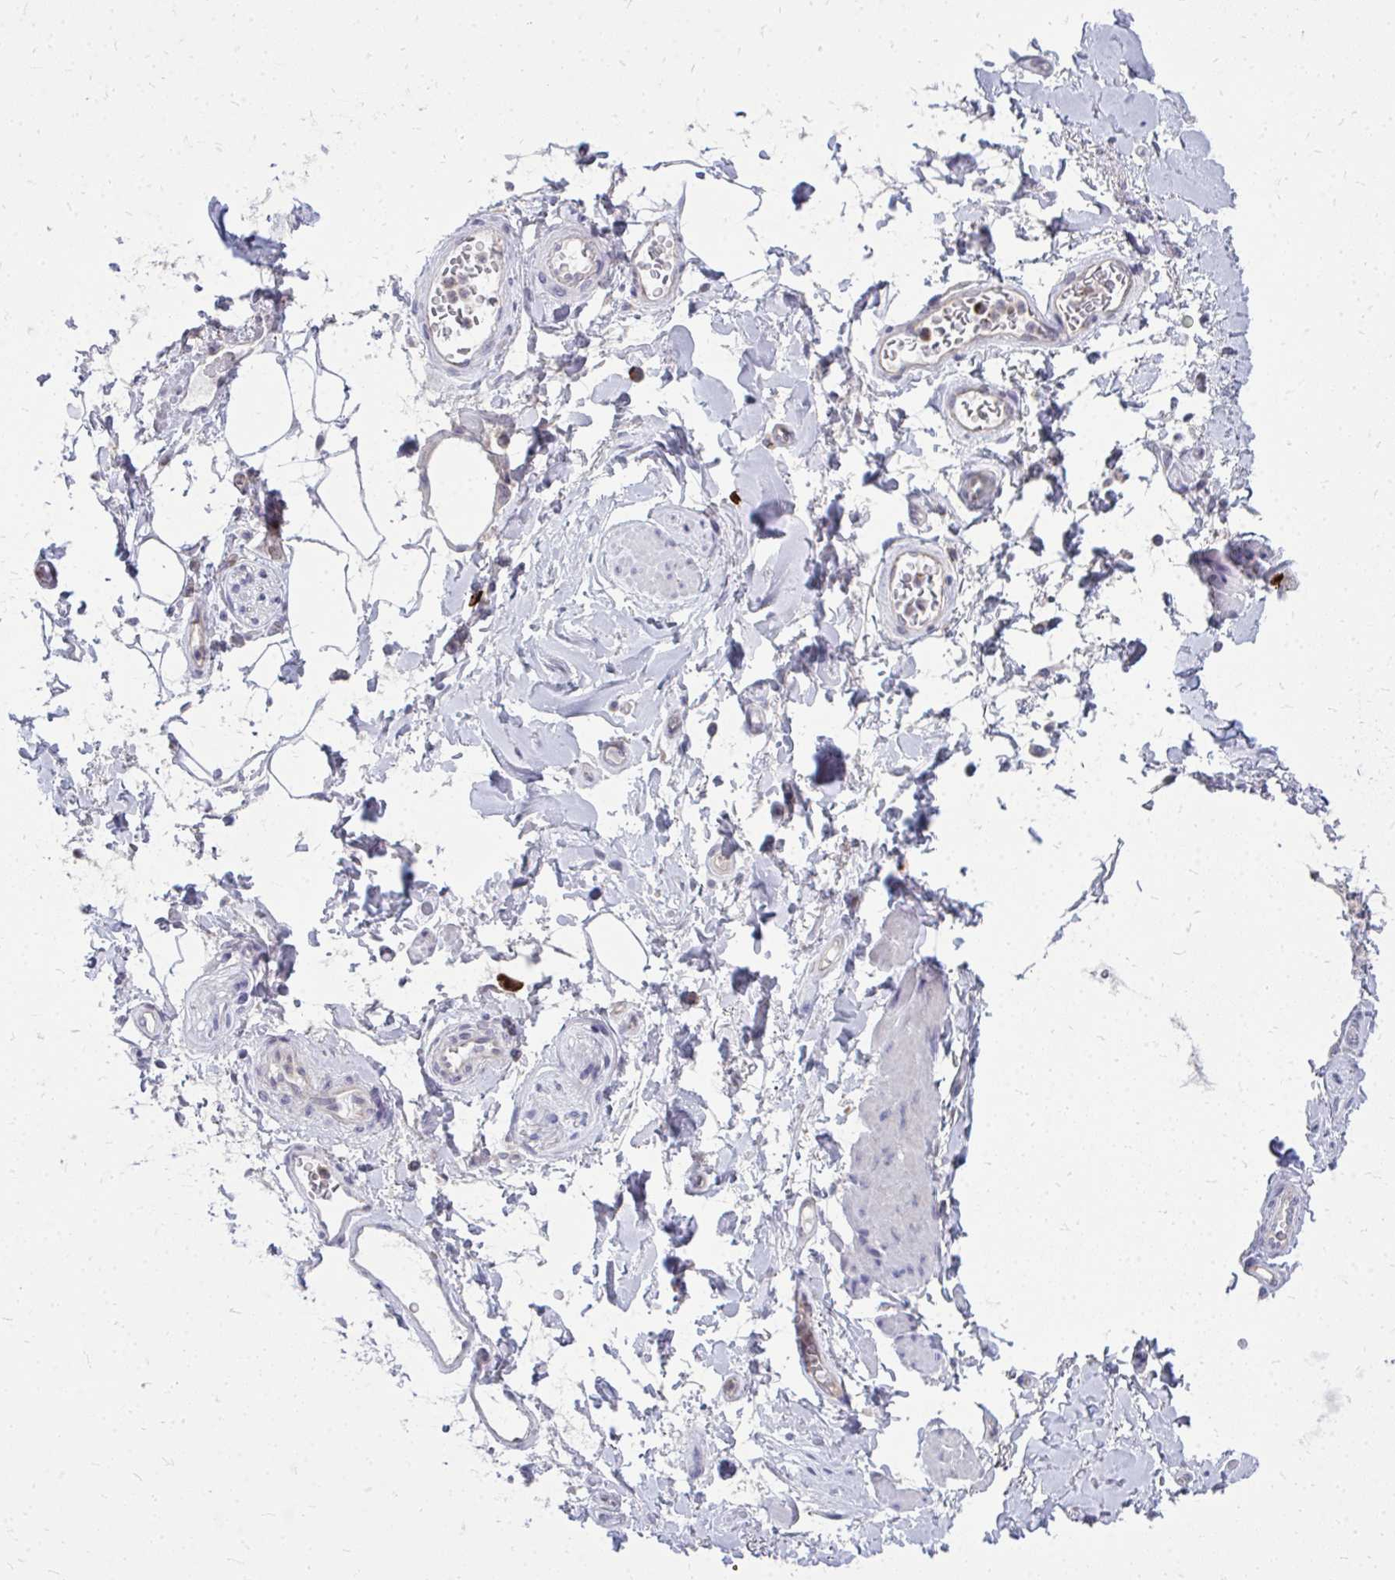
{"staining": {"intensity": "negative", "quantity": "none", "location": "none"}, "tissue": "adipose tissue", "cell_type": "Adipocytes", "image_type": "normal", "snomed": [{"axis": "morphology", "description": "Normal tissue, NOS"}, {"axis": "topography", "description": "Urinary bladder"}, {"axis": "topography", "description": "Peripheral nerve tissue"}], "caption": "There is no significant staining in adipocytes of adipose tissue. (DAB immunohistochemistry with hematoxylin counter stain).", "gene": "ACSL5", "patient": {"sex": "female", "age": 60}}